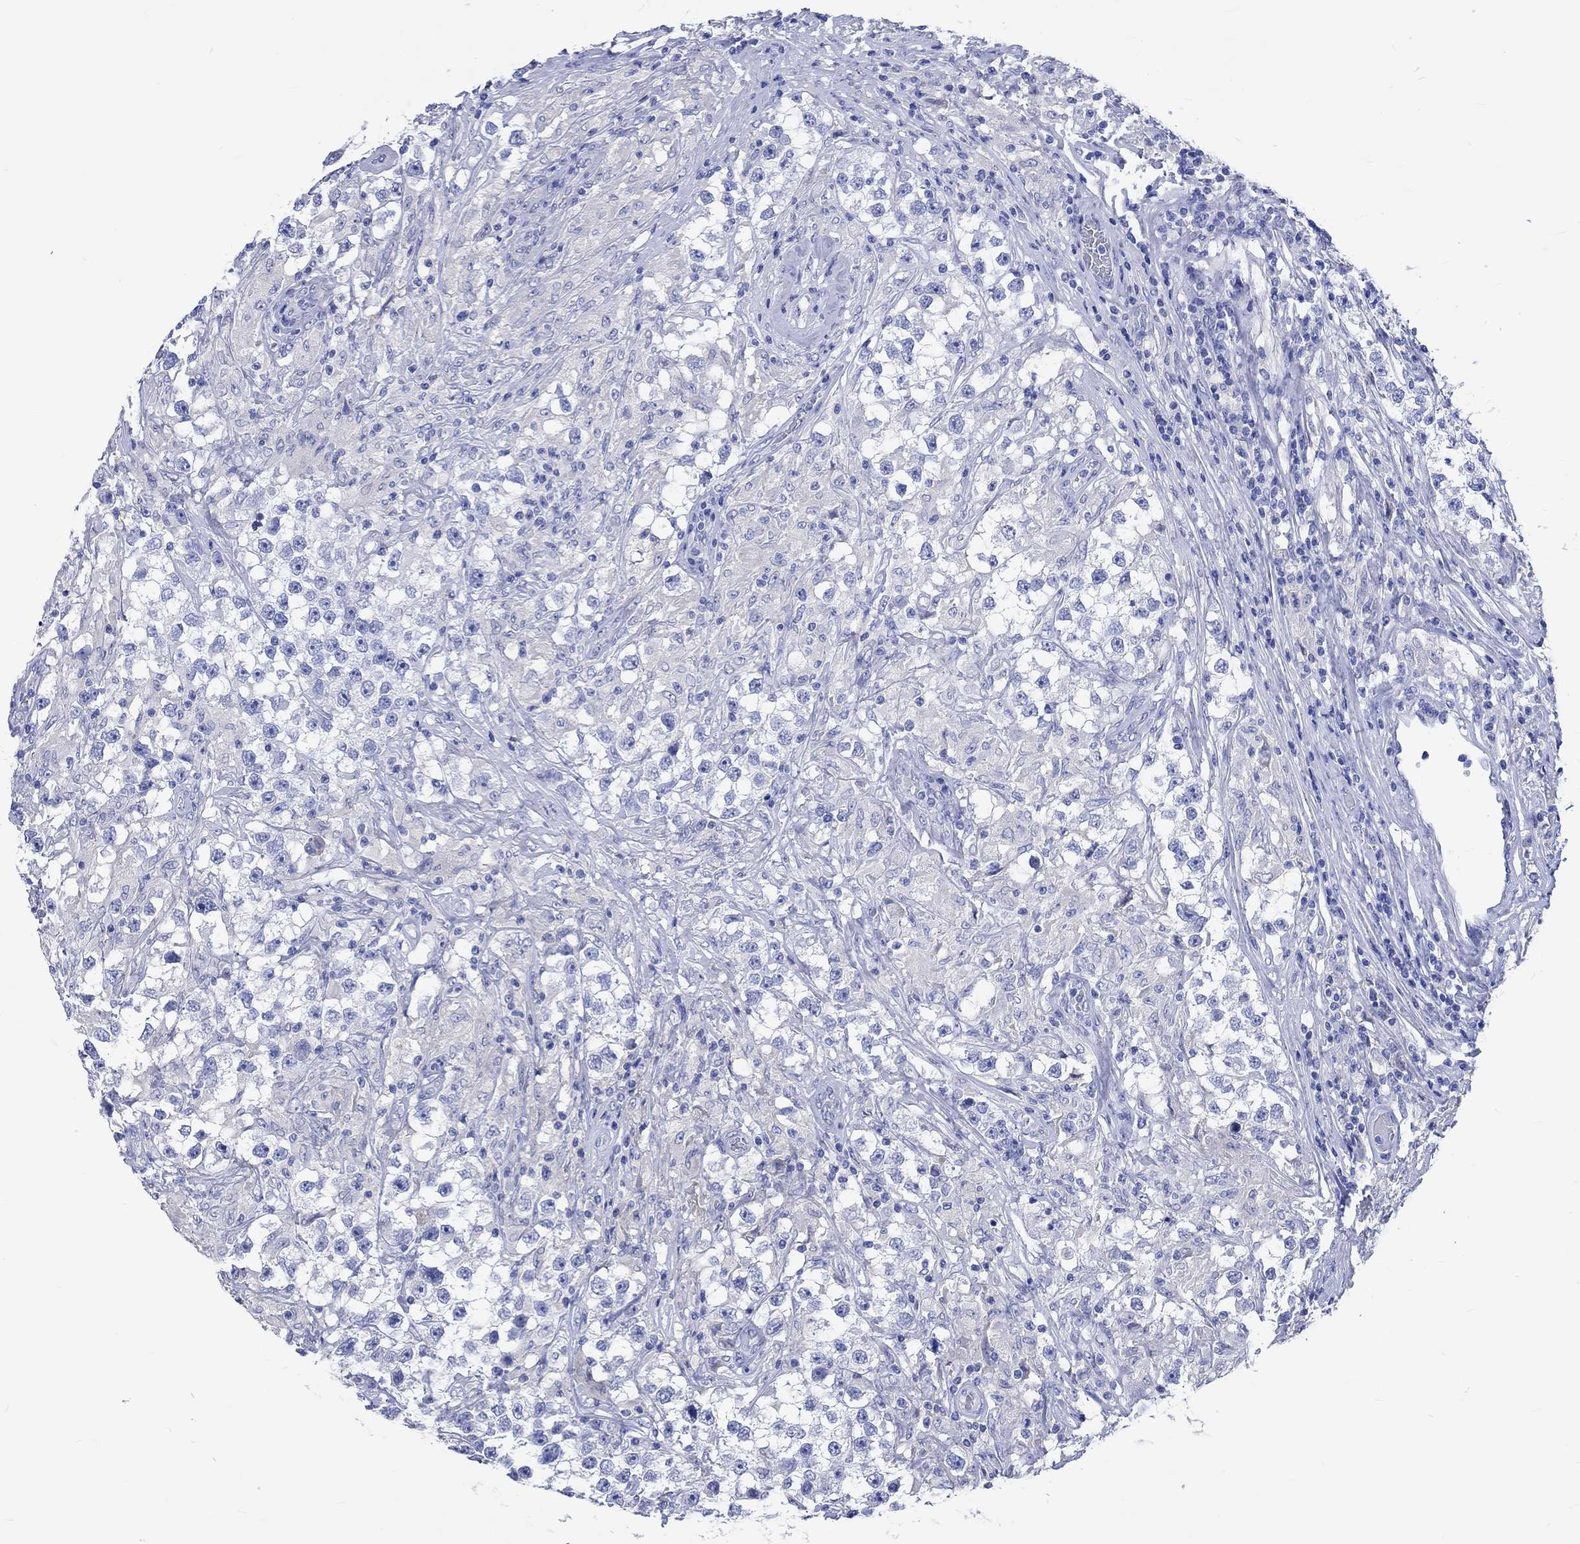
{"staining": {"intensity": "negative", "quantity": "none", "location": "none"}, "tissue": "testis cancer", "cell_type": "Tumor cells", "image_type": "cancer", "snomed": [{"axis": "morphology", "description": "Seminoma, NOS"}, {"axis": "topography", "description": "Testis"}], "caption": "This is an IHC image of human testis cancer. There is no positivity in tumor cells.", "gene": "SHISA4", "patient": {"sex": "male", "age": 46}}